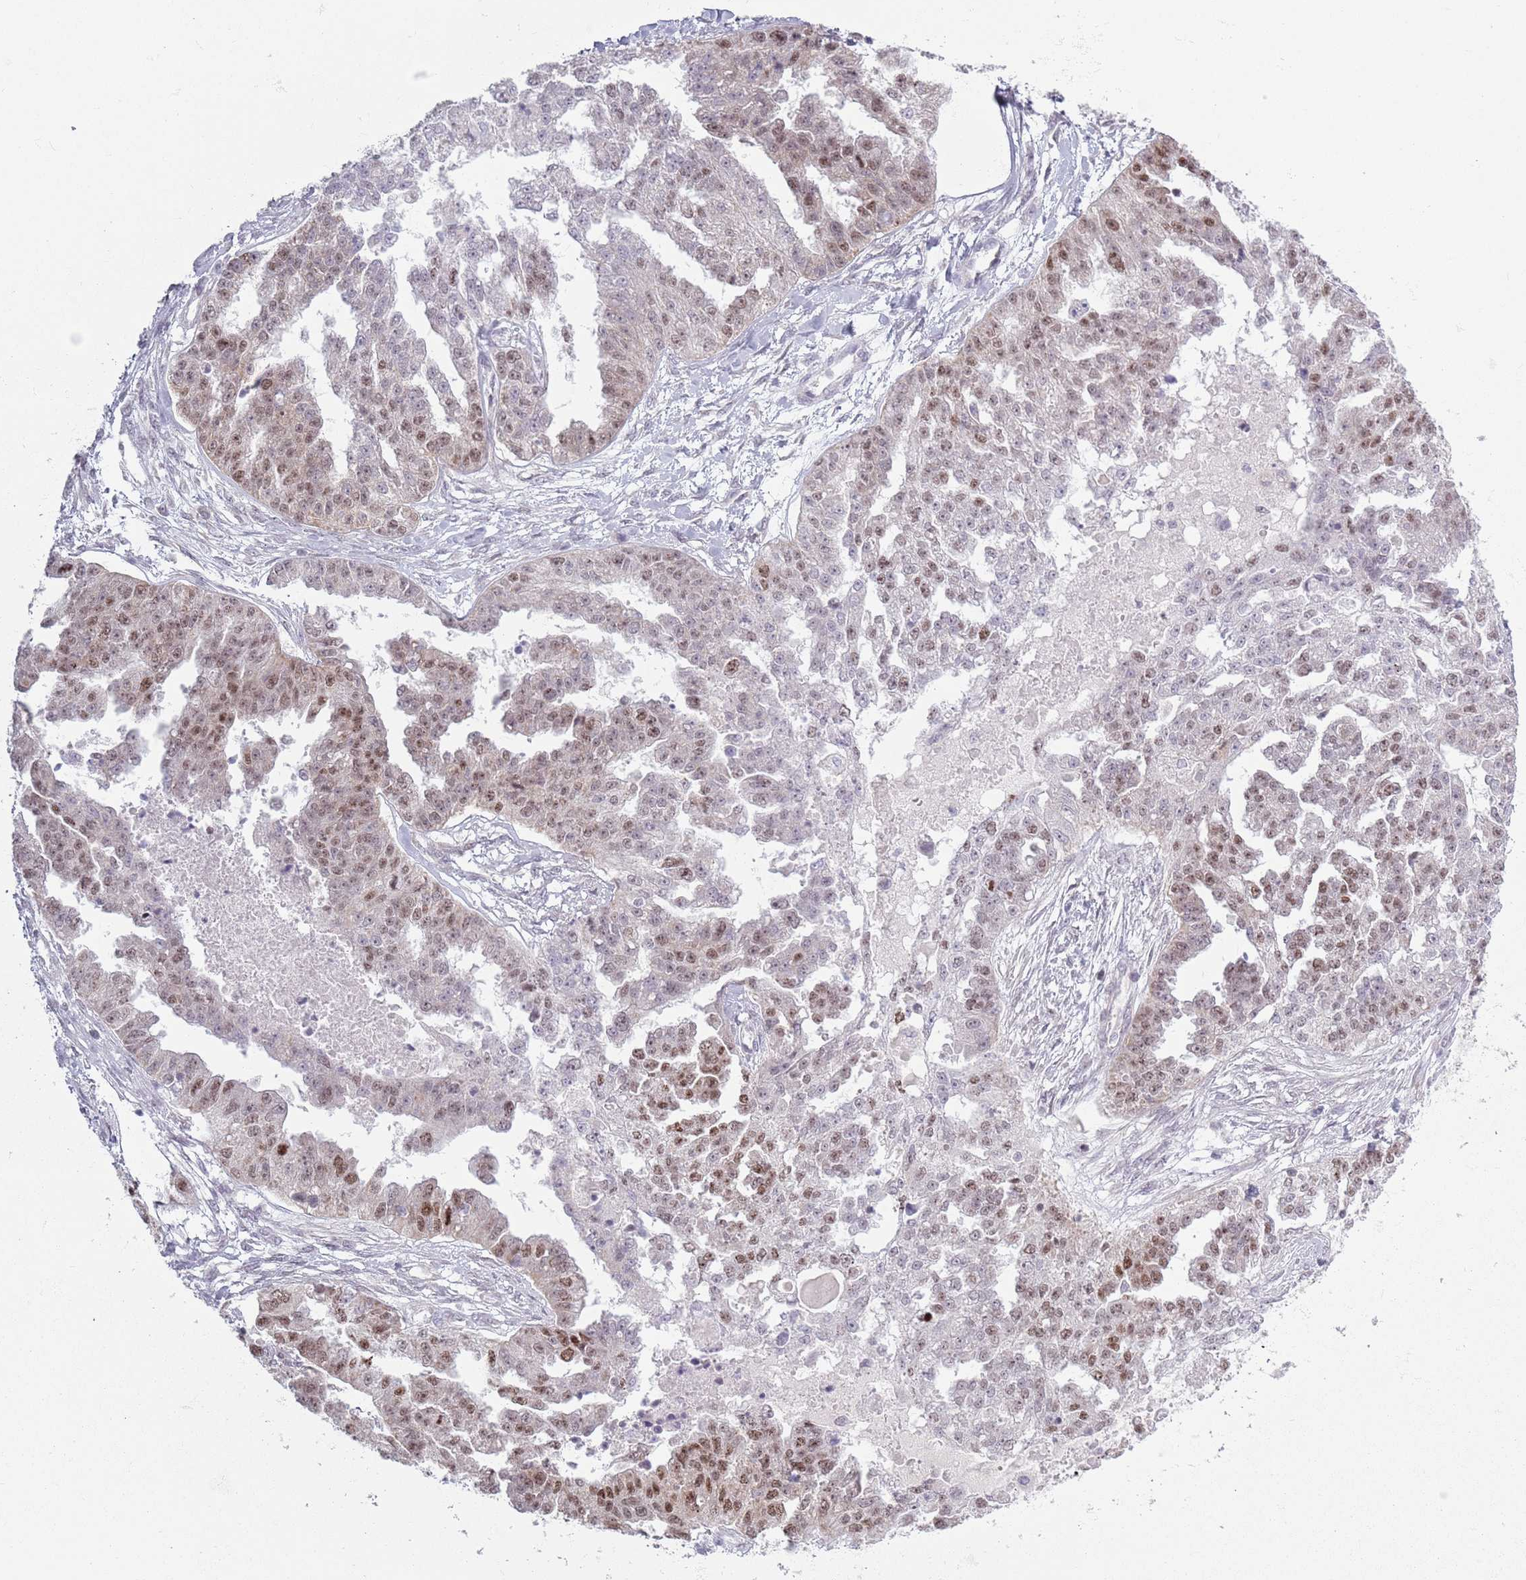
{"staining": {"intensity": "moderate", "quantity": "25%-75%", "location": "nuclear"}, "tissue": "ovarian cancer", "cell_type": "Tumor cells", "image_type": "cancer", "snomed": [{"axis": "morphology", "description": "Cystadenocarcinoma, serous, NOS"}, {"axis": "topography", "description": "Ovary"}], "caption": "Human ovarian serous cystadenocarcinoma stained for a protein (brown) shows moderate nuclear positive positivity in approximately 25%-75% of tumor cells.", "gene": "MRPL34", "patient": {"sex": "female", "age": 58}}